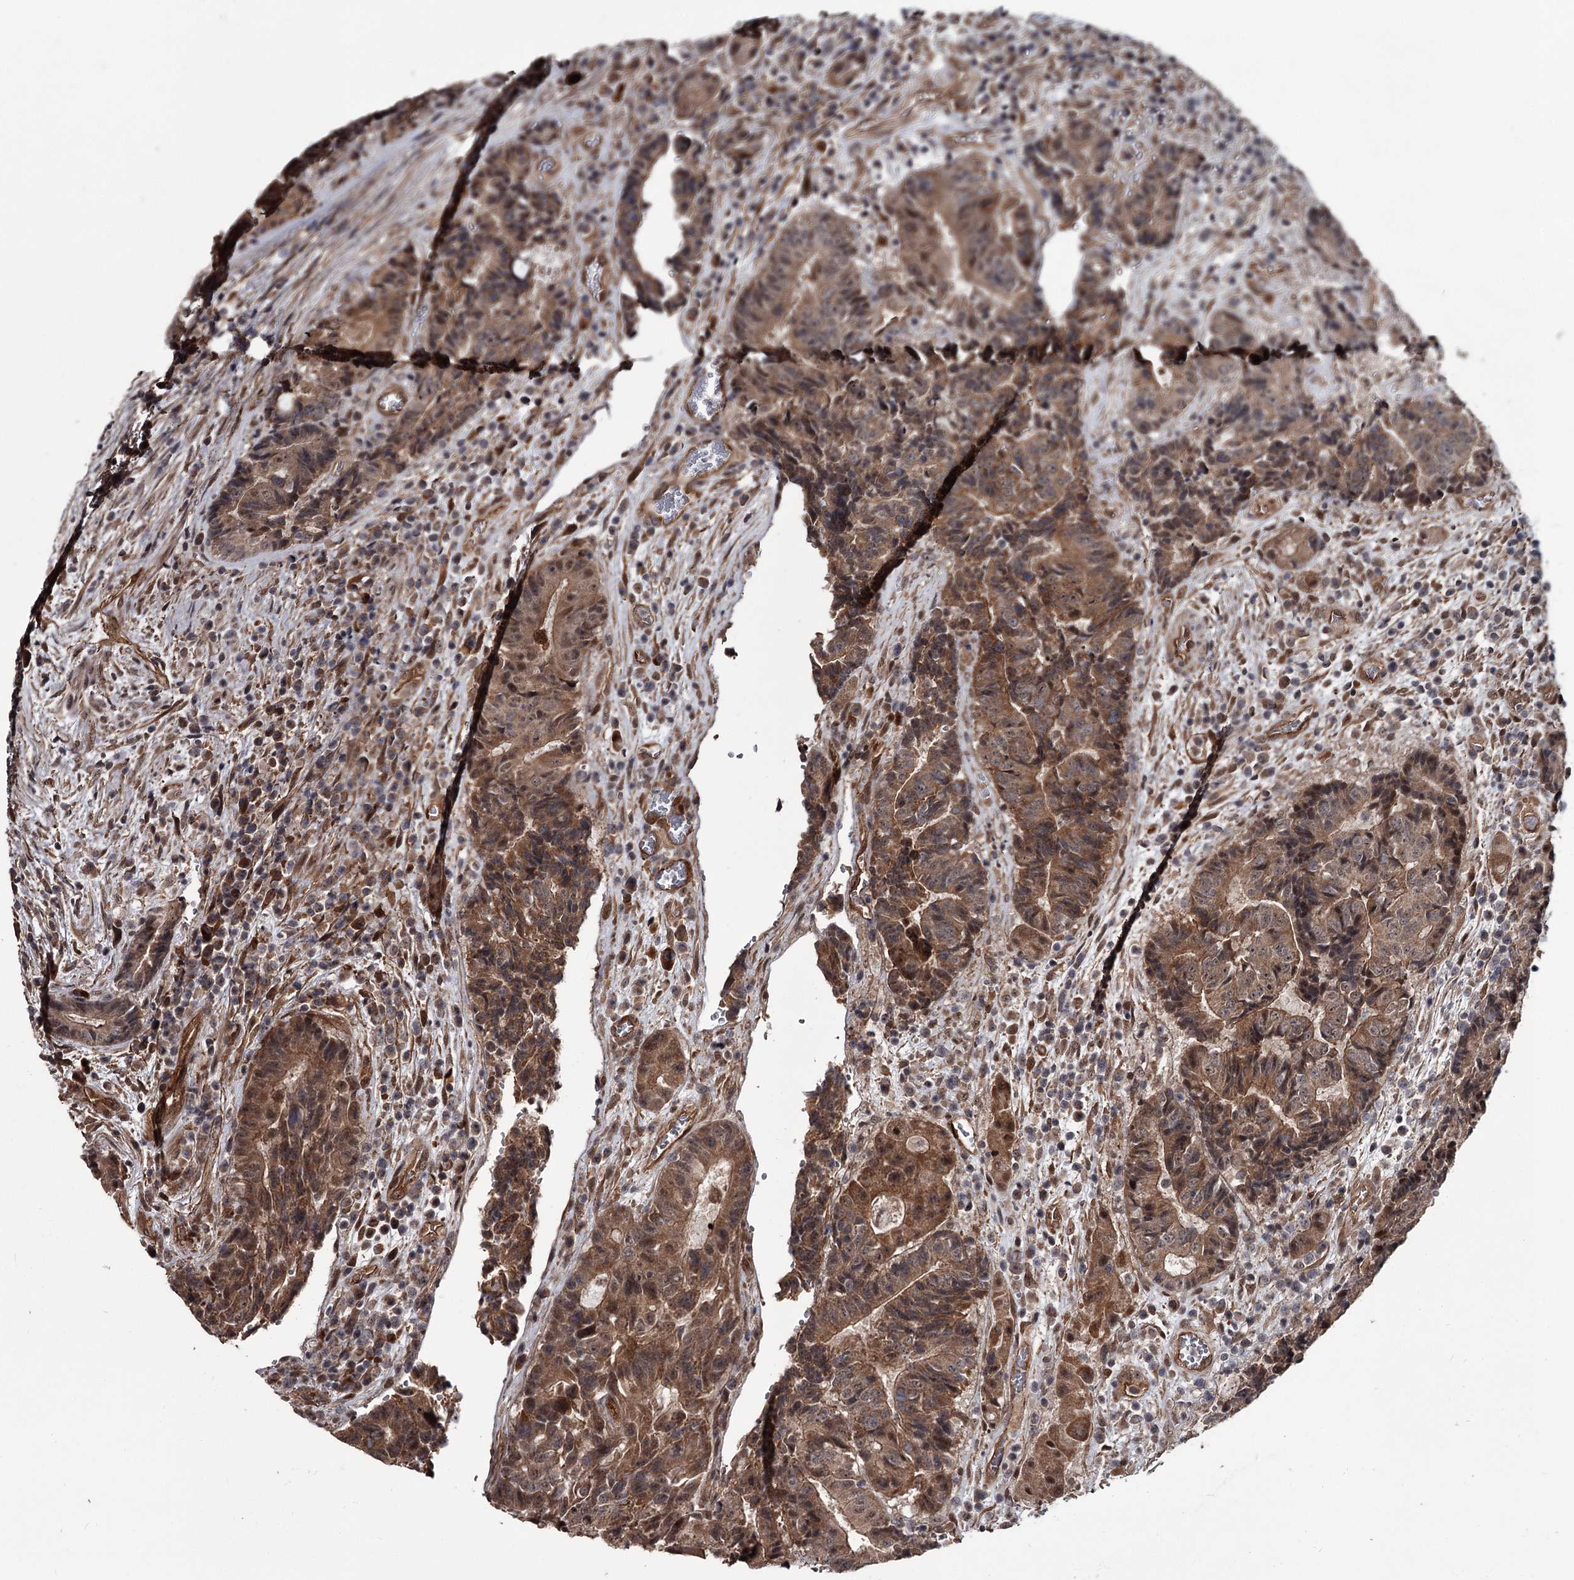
{"staining": {"intensity": "moderate", "quantity": ">75%", "location": "cytoplasmic/membranous,nuclear"}, "tissue": "colorectal cancer", "cell_type": "Tumor cells", "image_type": "cancer", "snomed": [{"axis": "morphology", "description": "Adenocarcinoma, NOS"}, {"axis": "topography", "description": "Rectum"}], "caption": "IHC staining of colorectal cancer, which exhibits medium levels of moderate cytoplasmic/membranous and nuclear expression in approximately >75% of tumor cells indicating moderate cytoplasmic/membranous and nuclear protein positivity. The staining was performed using DAB (brown) for protein detection and nuclei were counterstained in hematoxylin (blue).", "gene": "CDC42EP2", "patient": {"sex": "male", "age": 69}}